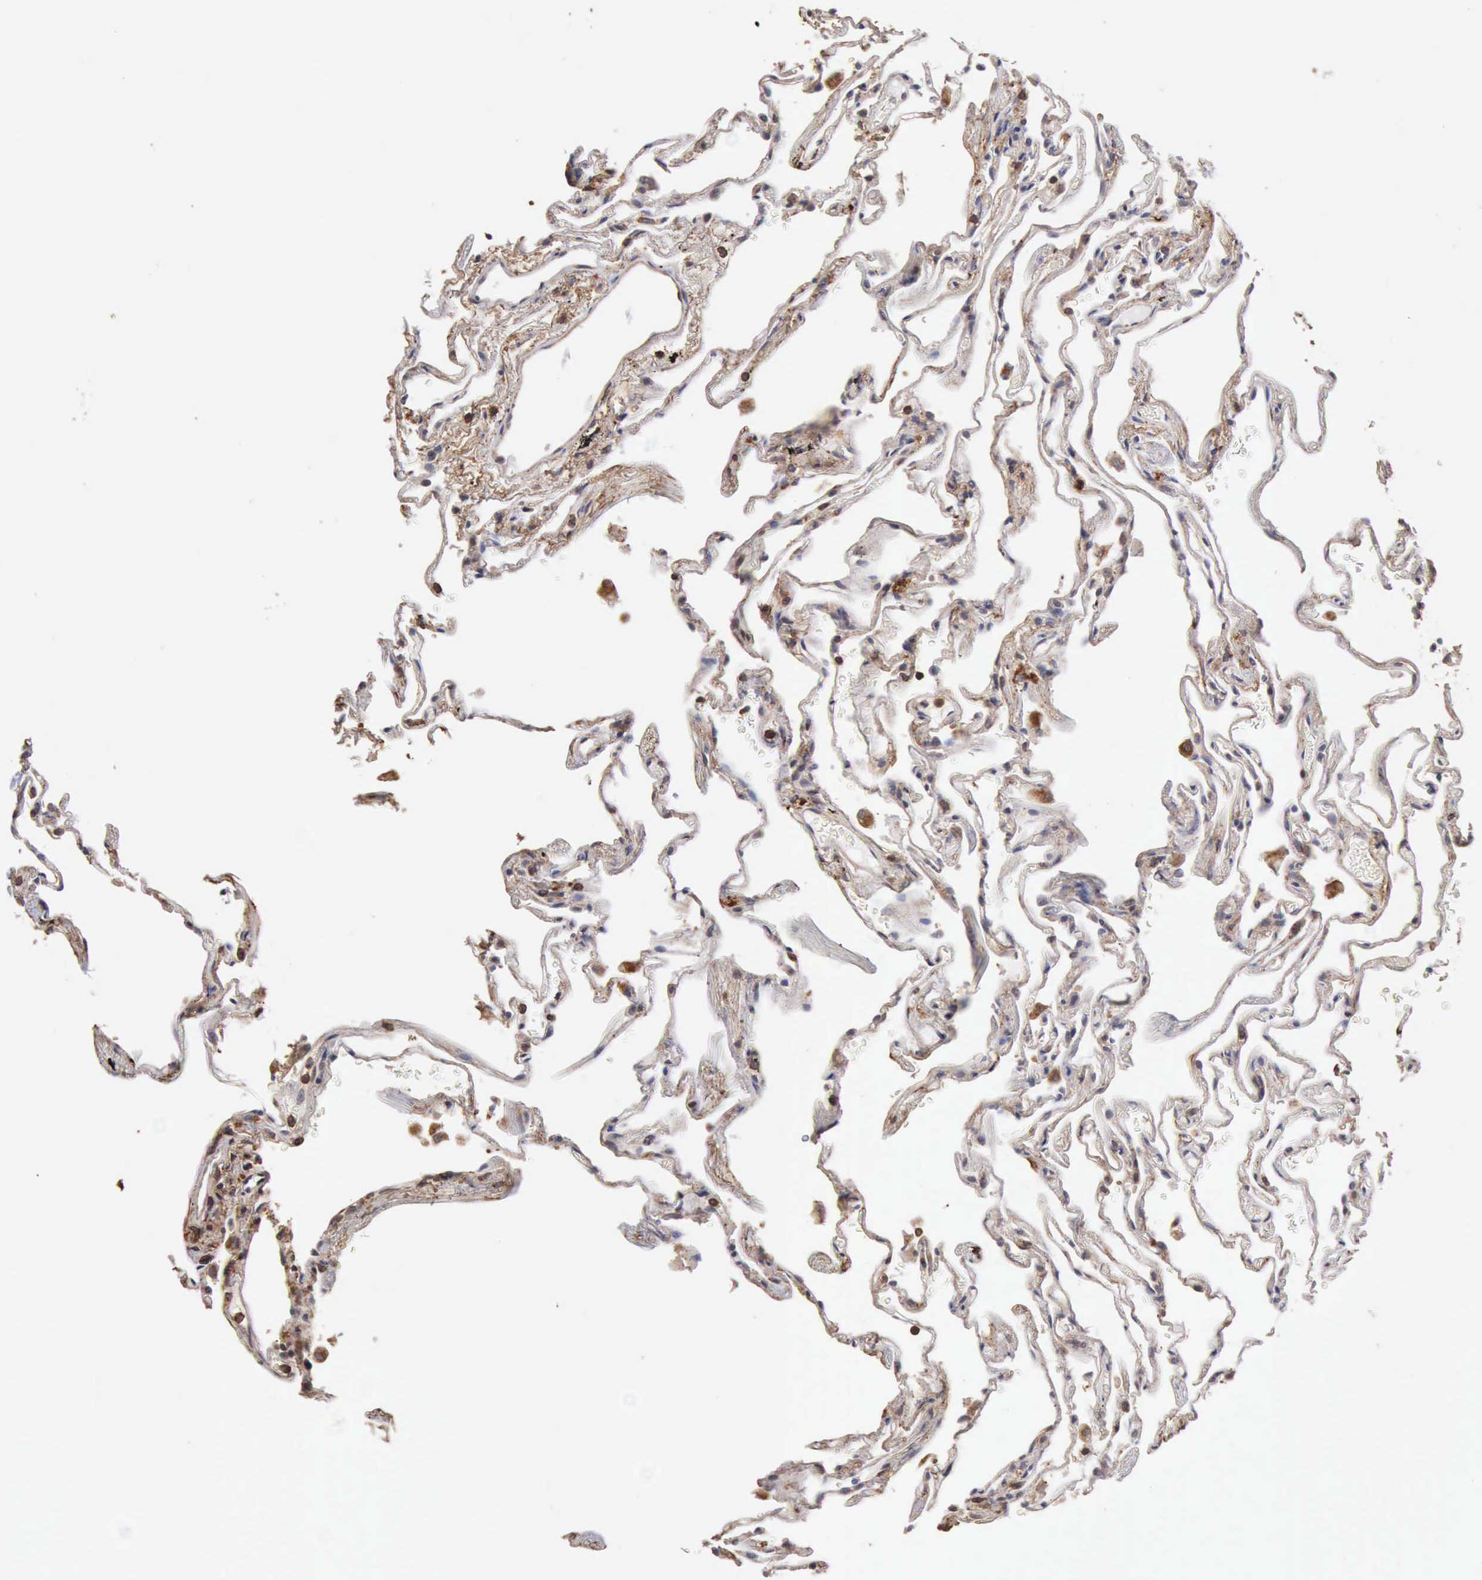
{"staining": {"intensity": "negative", "quantity": "none", "location": "none"}, "tissue": "lung", "cell_type": "Alveolar cells", "image_type": "normal", "snomed": [{"axis": "morphology", "description": "Normal tissue, NOS"}, {"axis": "morphology", "description": "Inflammation, NOS"}, {"axis": "topography", "description": "Lung"}], "caption": "A high-resolution photomicrograph shows IHC staining of normal lung, which shows no significant staining in alveolar cells.", "gene": "GPR101", "patient": {"sex": "male", "age": 69}}